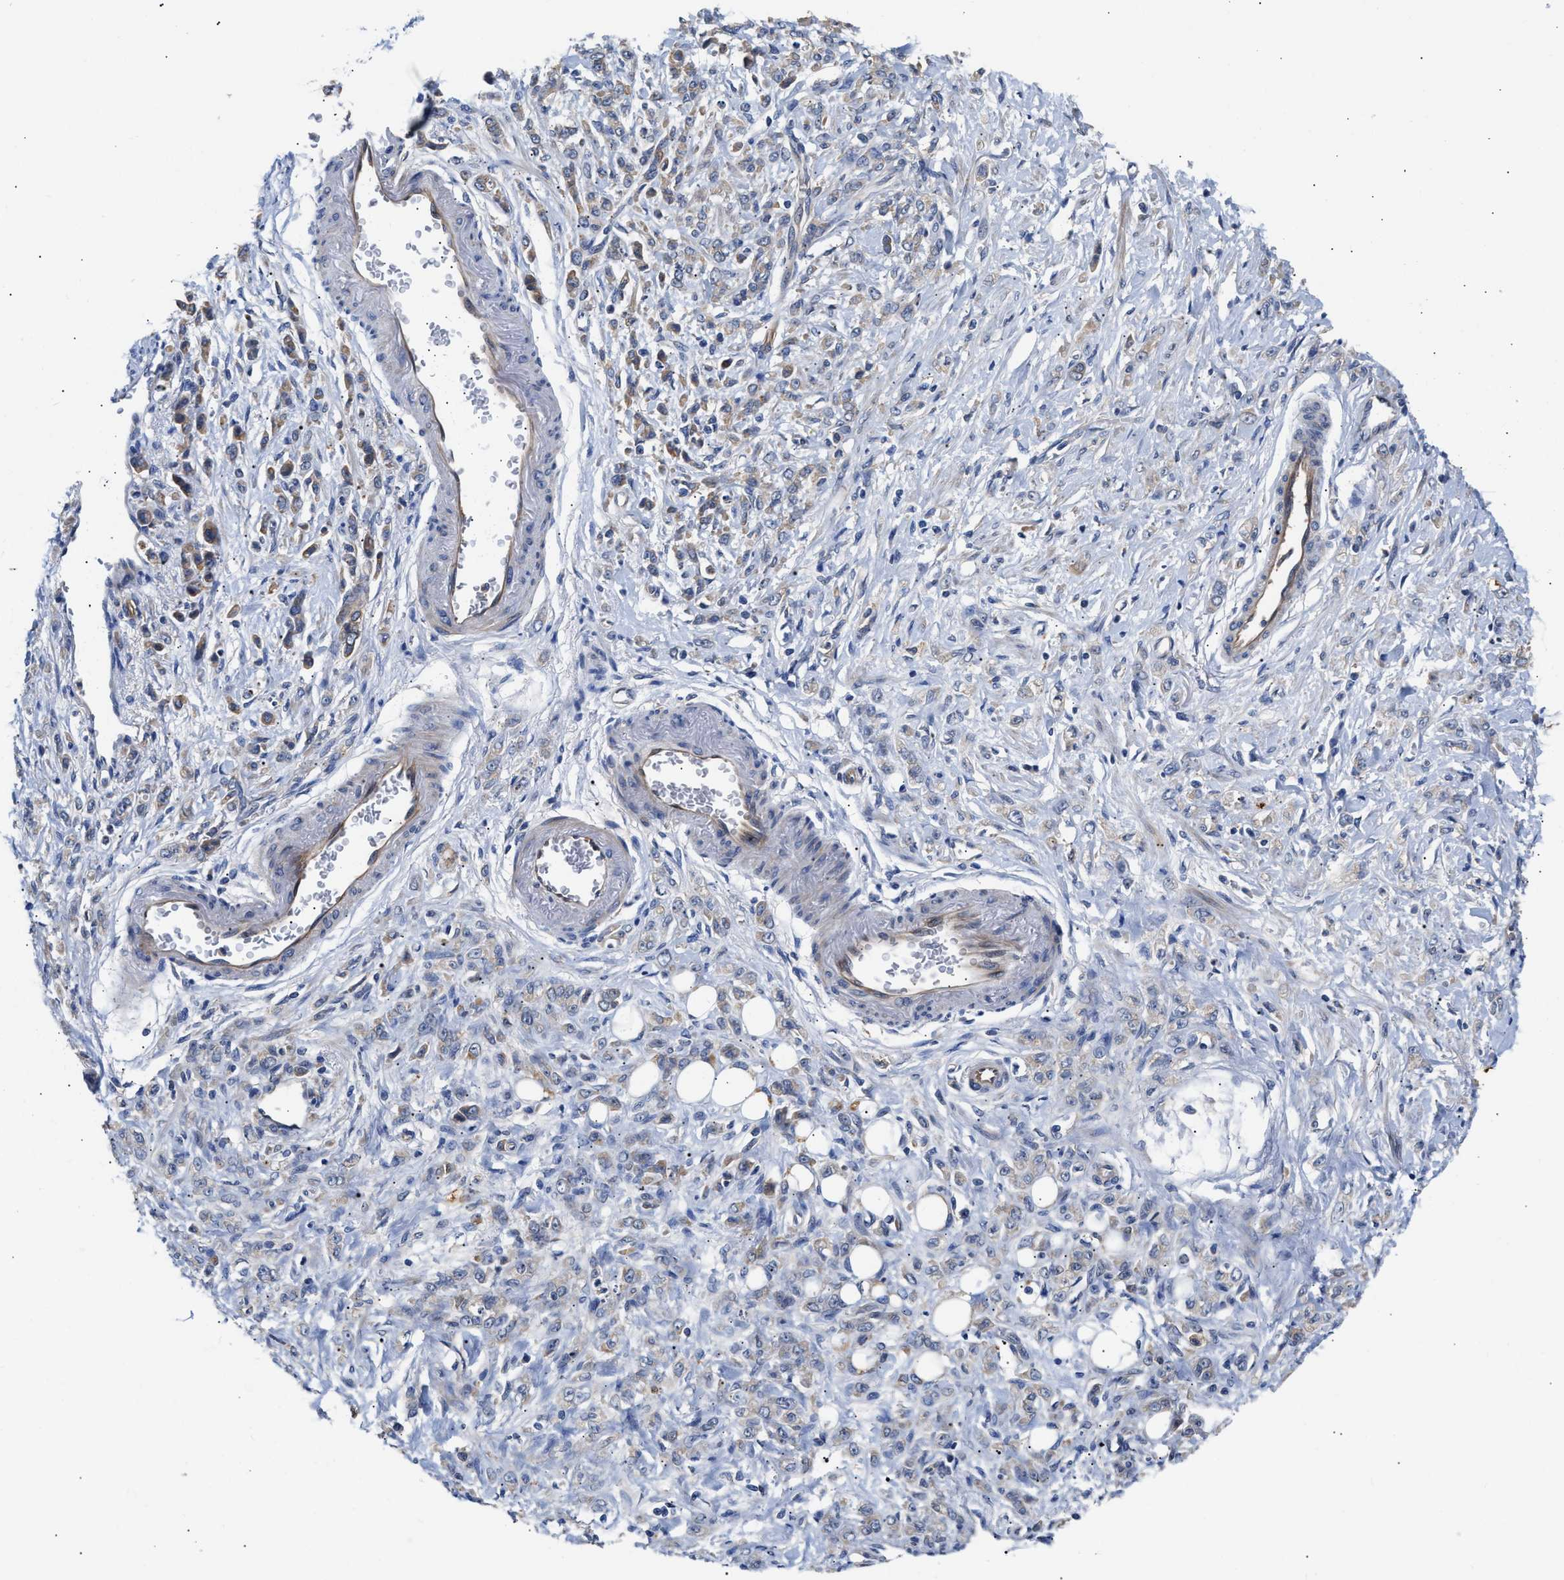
{"staining": {"intensity": "weak", "quantity": "25%-75%", "location": "cytoplasmic/membranous"}, "tissue": "stomach cancer", "cell_type": "Tumor cells", "image_type": "cancer", "snomed": [{"axis": "morphology", "description": "Normal tissue, NOS"}, {"axis": "morphology", "description": "Adenocarcinoma, NOS"}, {"axis": "topography", "description": "Stomach"}], "caption": "IHC micrograph of human stomach adenocarcinoma stained for a protein (brown), which reveals low levels of weak cytoplasmic/membranous positivity in about 25%-75% of tumor cells.", "gene": "CCDC146", "patient": {"sex": "male", "age": 82}}